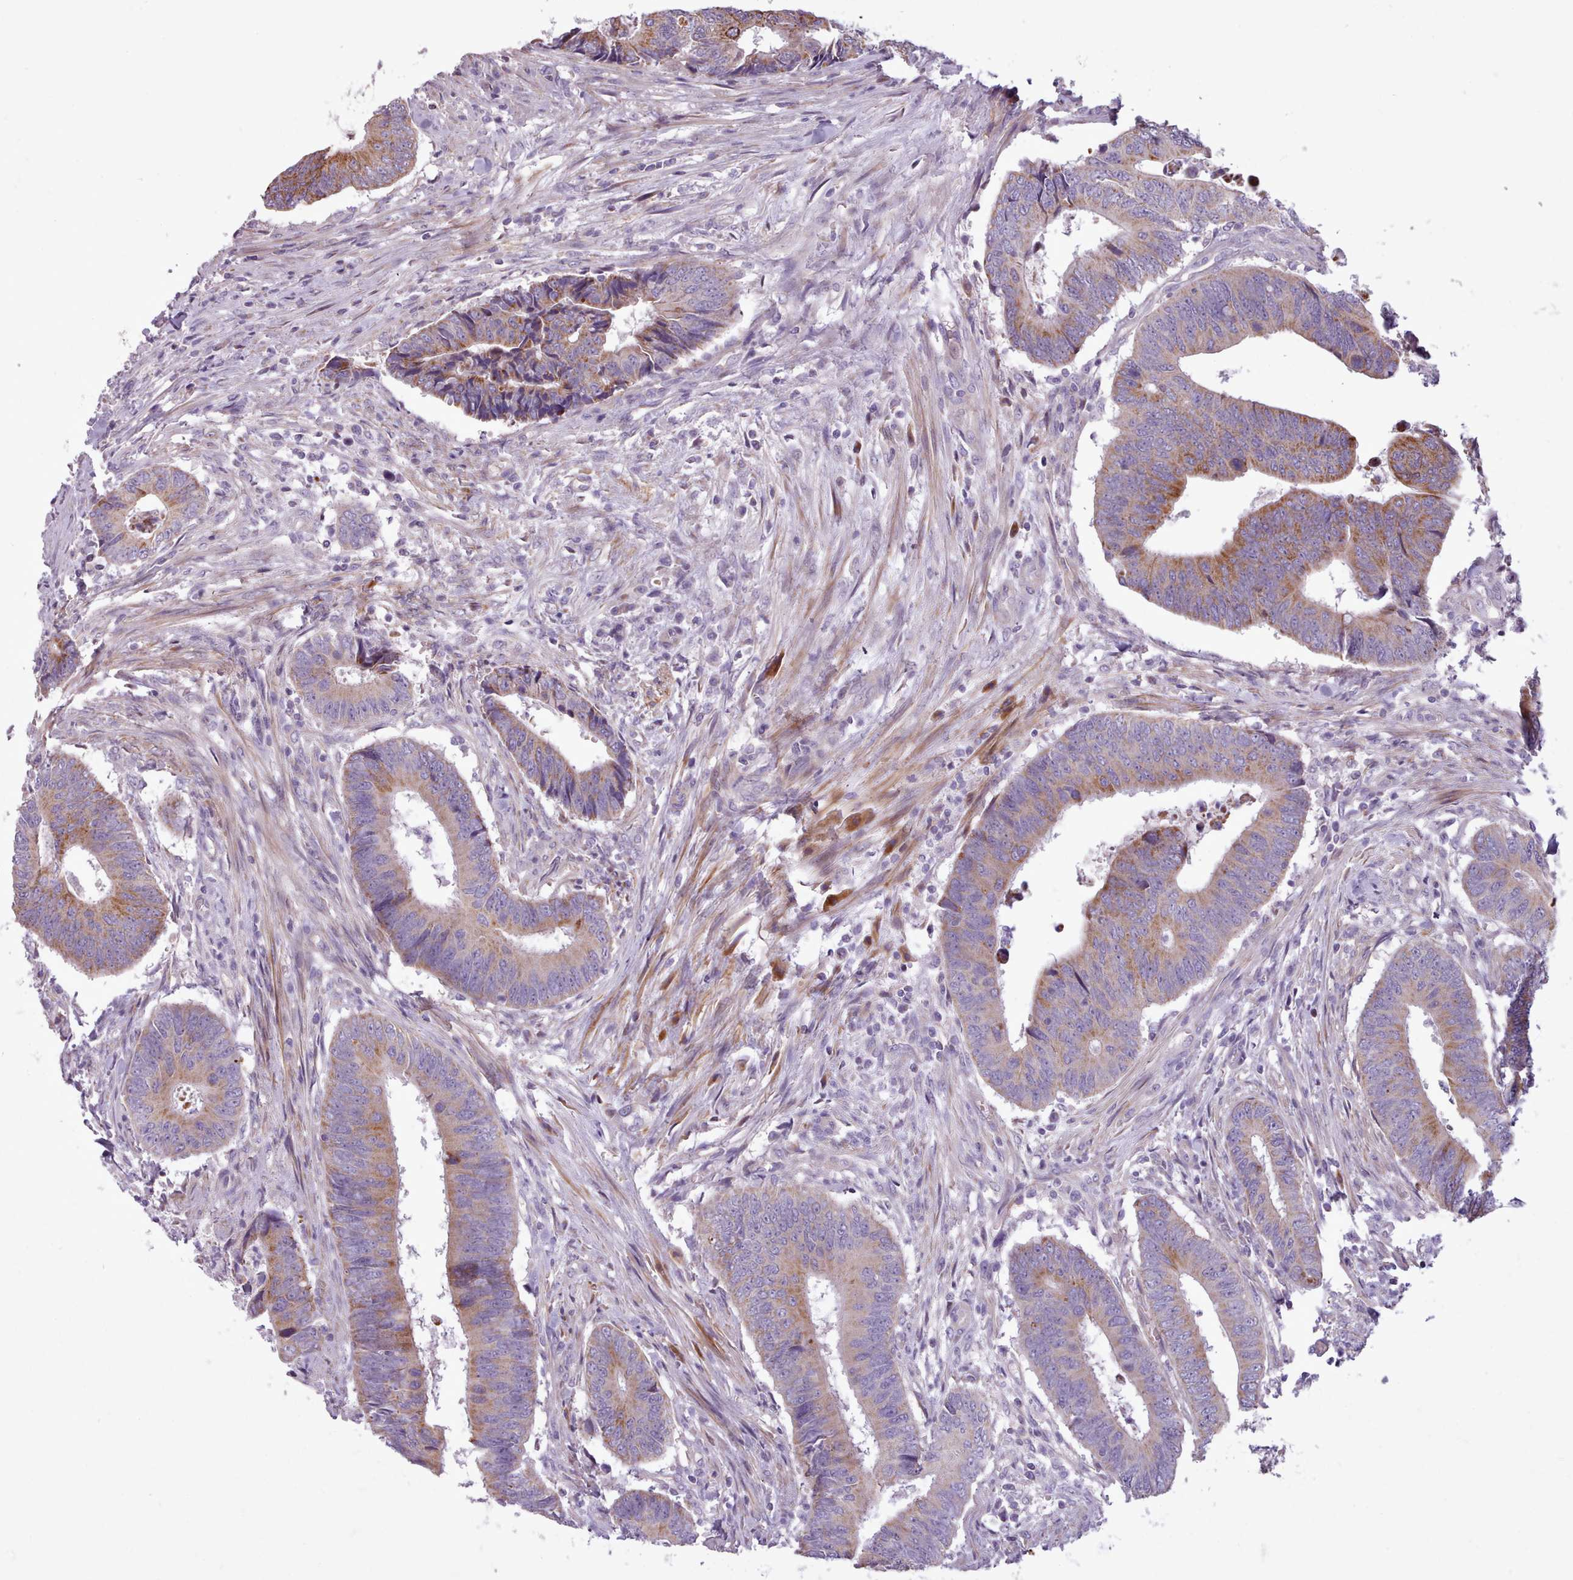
{"staining": {"intensity": "moderate", "quantity": ">75%", "location": "cytoplasmic/membranous"}, "tissue": "colorectal cancer", "cell_type": "Tumor cells", "image_type": "cancer", "snomed": [{"axis": "morphology", "description": "Adenocarcinoma, NOS"}, {"axis": "topography", "description": "Colon"}], "caption": "Immunohistochemical staining of colorectal cancer demonstrates medium levels of moderate cytoplasmic/membranous expression in about >75% of tumor cells. The staining was performed using DAB to visualize the protein expression in brown, while the nuclei were stained in blue with hematoxylin (Magnification: 20x).", "gene": "AVL9", "patient": {"sex": "male", "age": 87}}